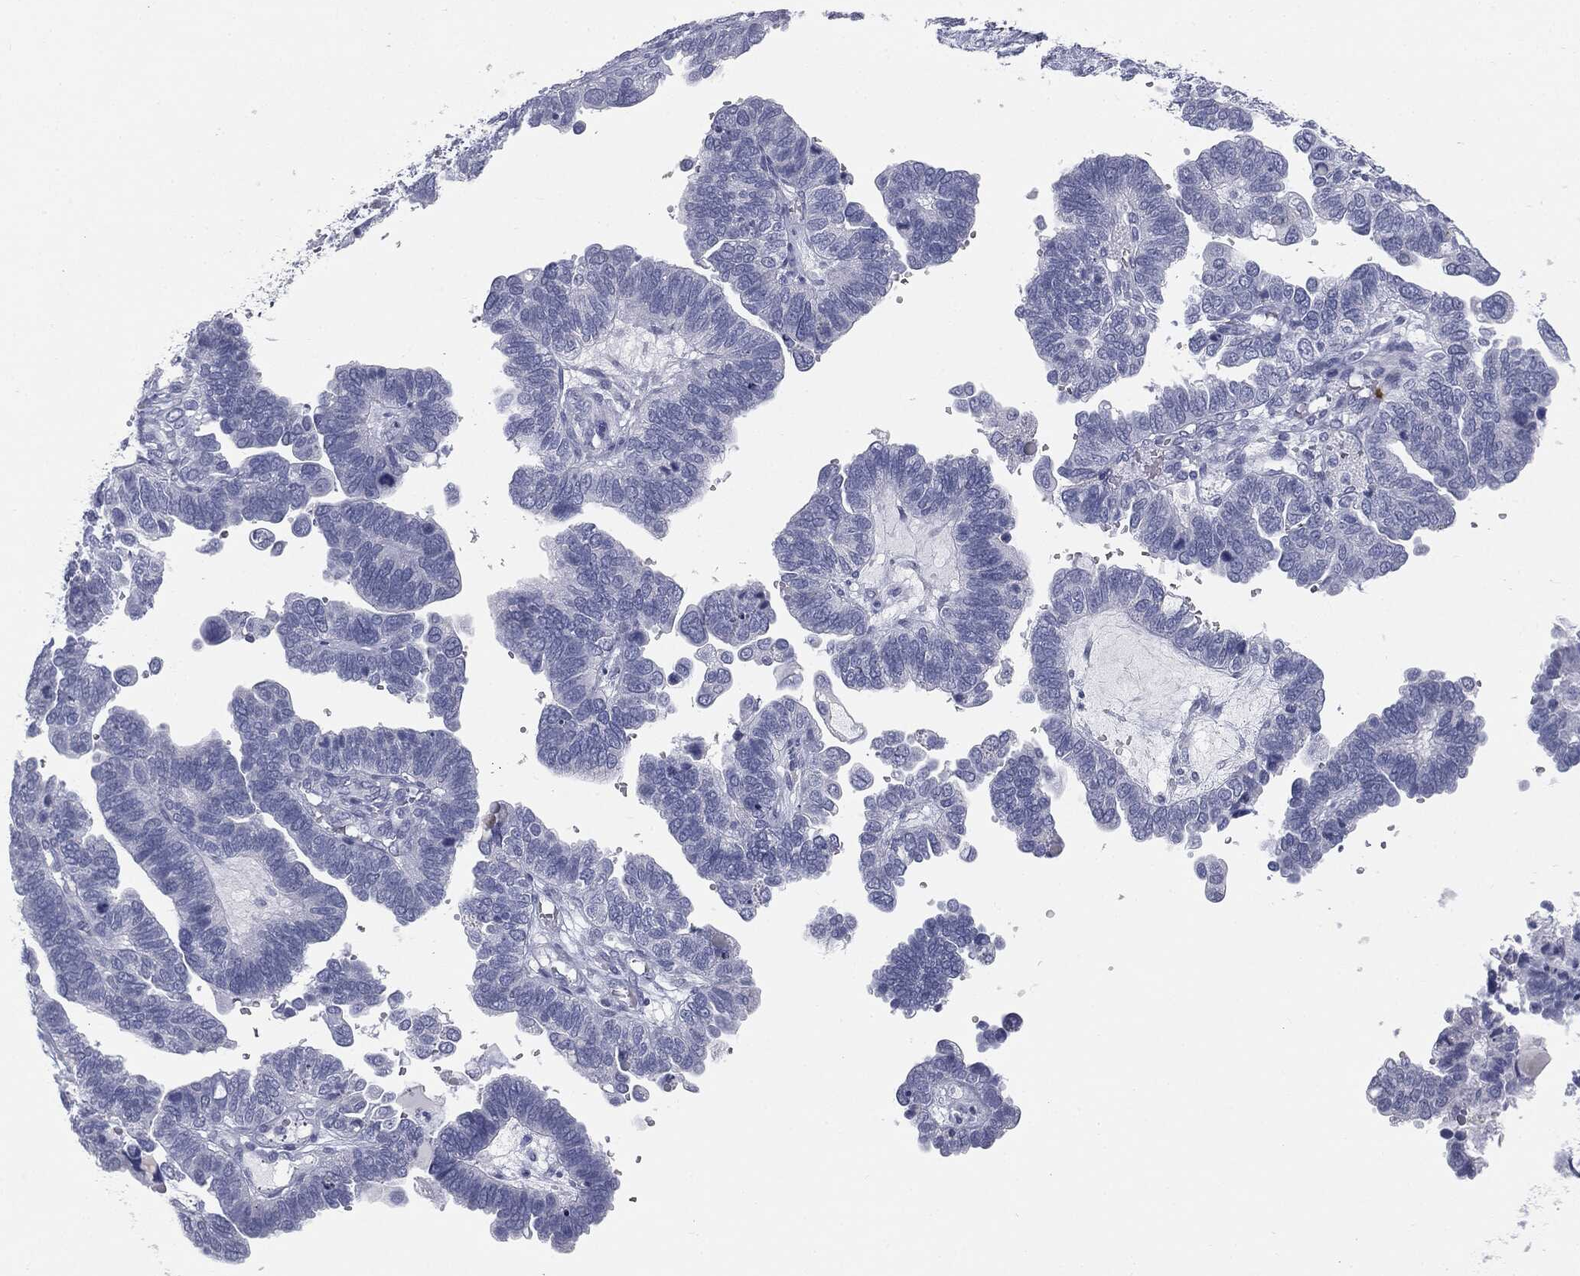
{"staining": {"intensity": "negative", "quantity": "none", "location": "none"}, "tissue": "ovarian cancer", "cell_type": "Tumor cells", "image_type": "cancer", "snomed": [{"axis": "morphology", "description": "Cystadenocarcinoma, serous, NOS"}, {"axis": "topography", "description": "Ovary"}], "caption": "Ovarian cancer (serous cystadenocarcinoma) was stained to show a protein in brown. There is no significant staining in tumor cells. (Brightfield microscopy of DAB (3,3'-diaminobenzidine) immunohistochemistry at high magnification).", "gene": "MUC5AC", "patient": {"sex": "female", "age": 51}}